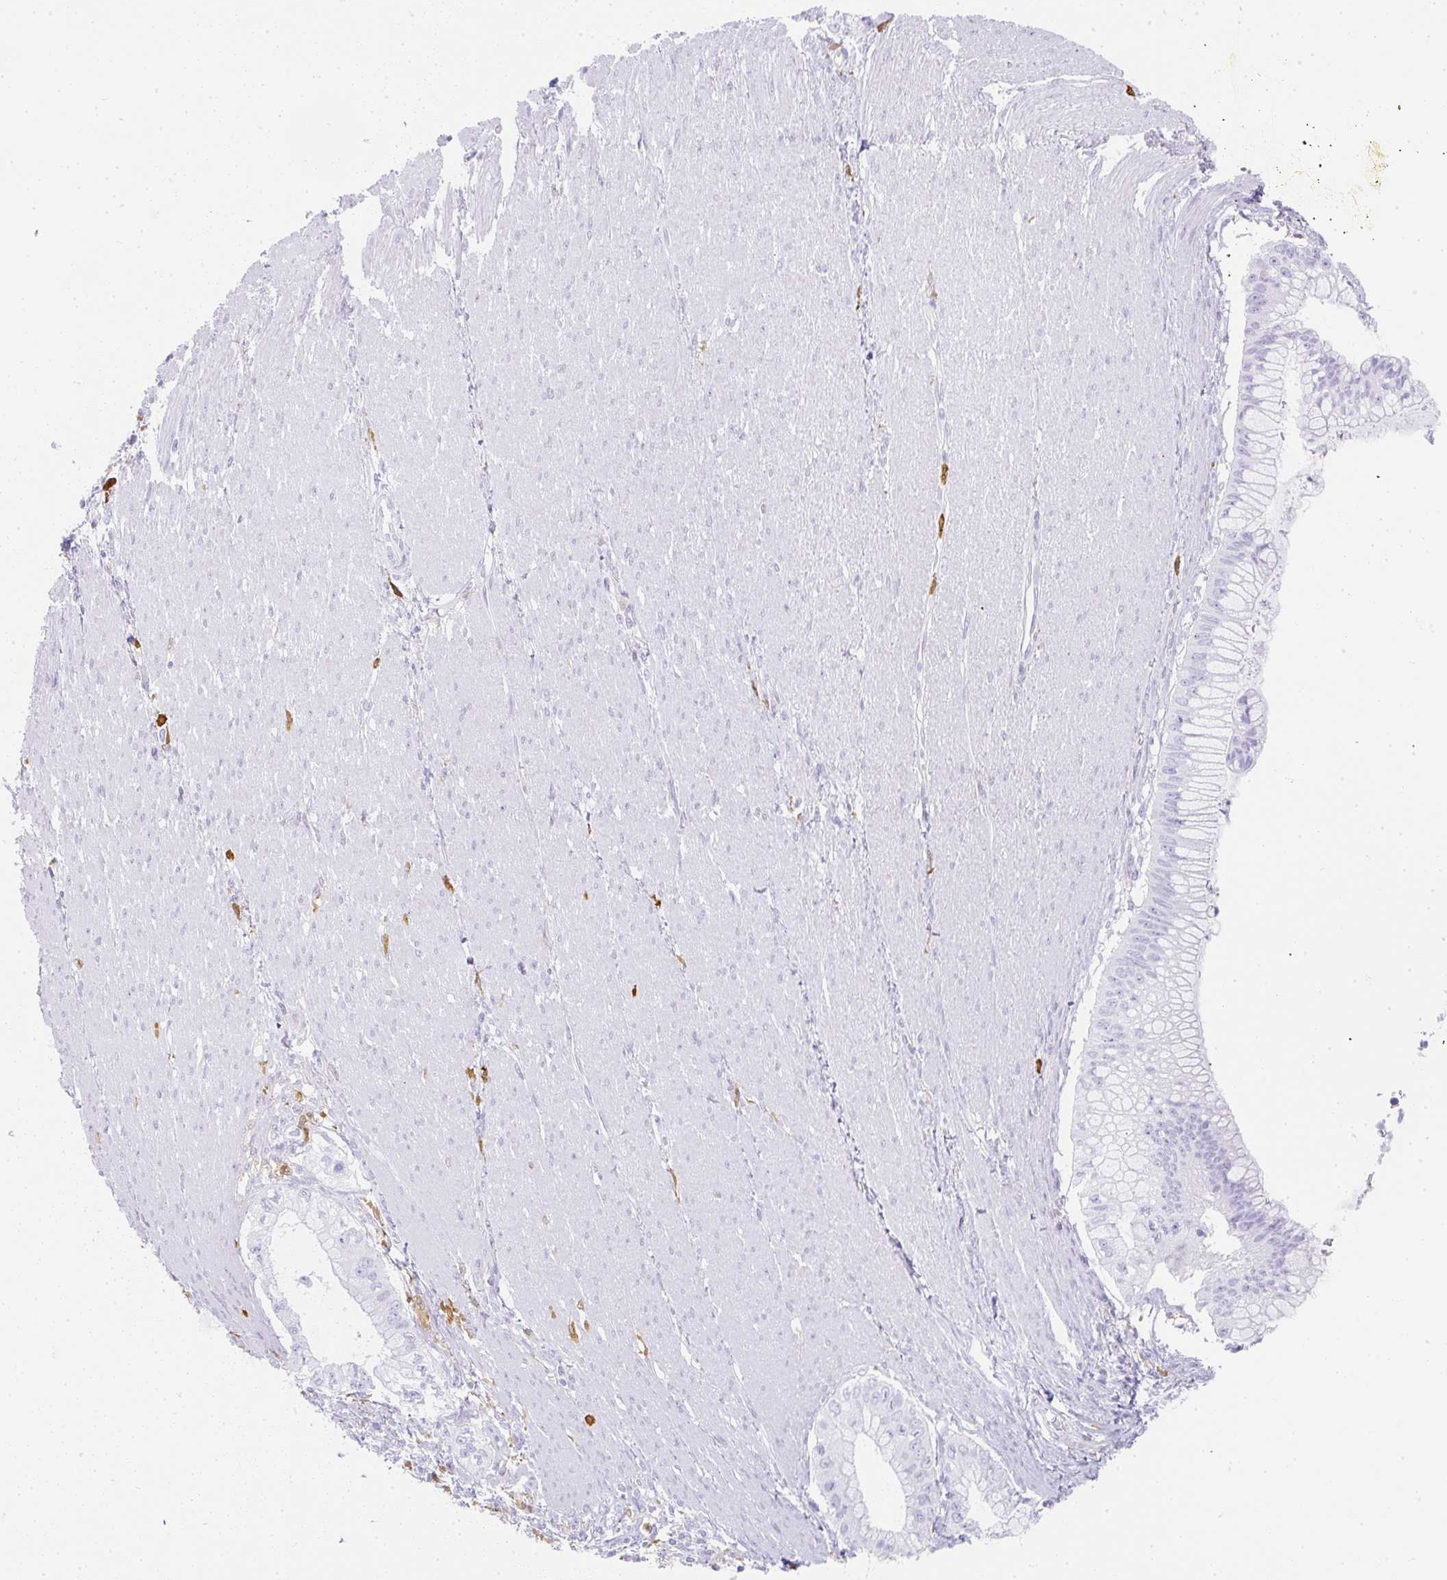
{"staining": {"intensity": "negative", "quantity": "none", "location": "none"}, "tissue": "pancreatic cancer", "cell_type": "Tumor cells", "image_type": "cancer", "snomed": [{"axis": "morphology", "description": "Adenocarcinoma, NOS"}, {"axis": "topography", "description": "Pancreas"}], "caption": "A photomicrograph of human adenocarcinoma (pancreatic) is negative for staining in tumor cells.", "gene": "HK3", "patient": {"sex": "male", "age": 48}}